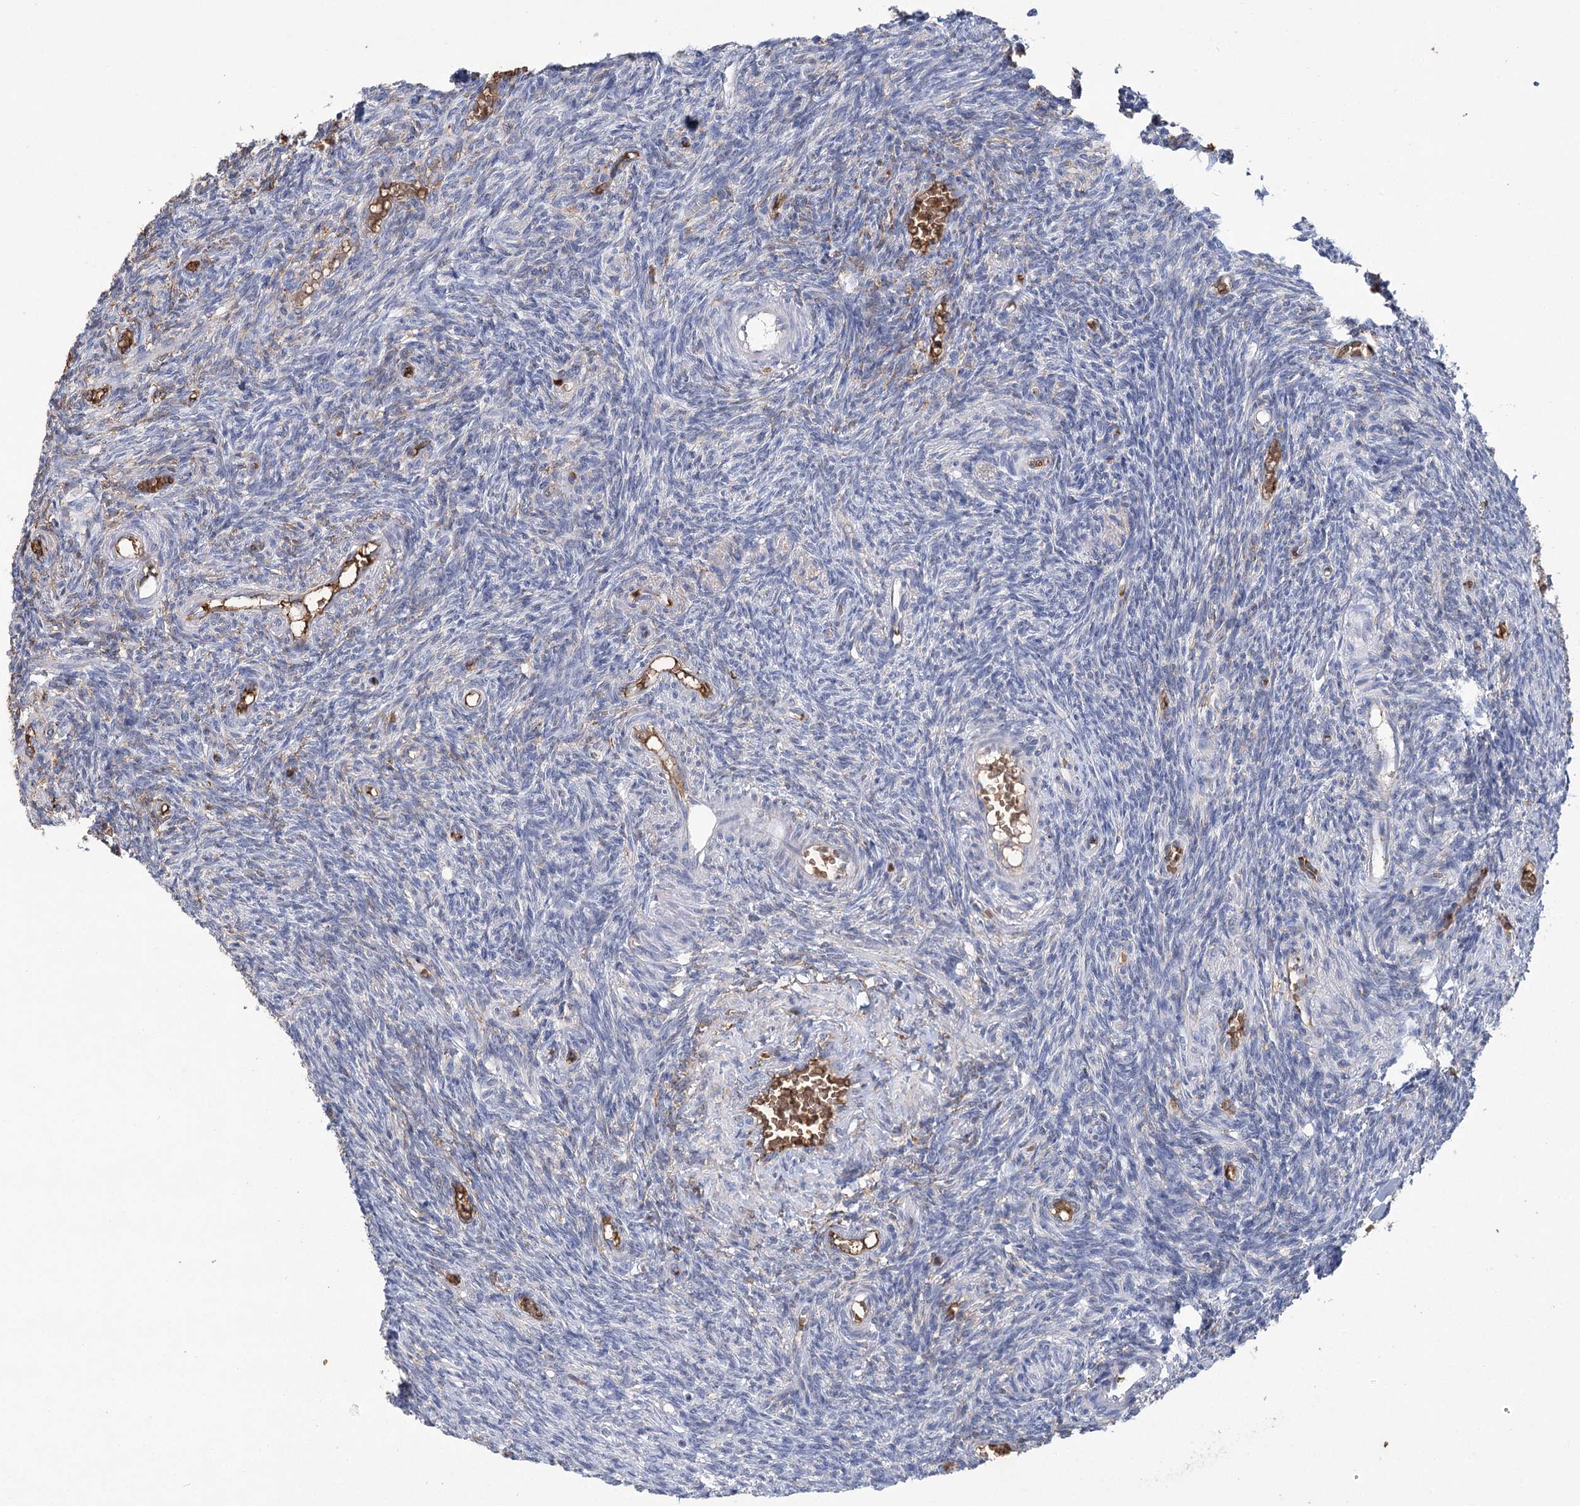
{"staining": {"intensity": "negative", "quantity": "none", "location": "none"}, "tissue": "ovary", "cell_type": "Ovarian stroma cells", "image_type": "normal", "snomed": [{"axis": "morphology", "description": "Normal tissue, NOS"}, {"axis": "topography", "description": "Ovary"}], "caption": "The image reveals no significant staining in ovarian stroma cells of ovary.", "gene": "HBA1", "patient": {"sex": "female", "age": 27}}